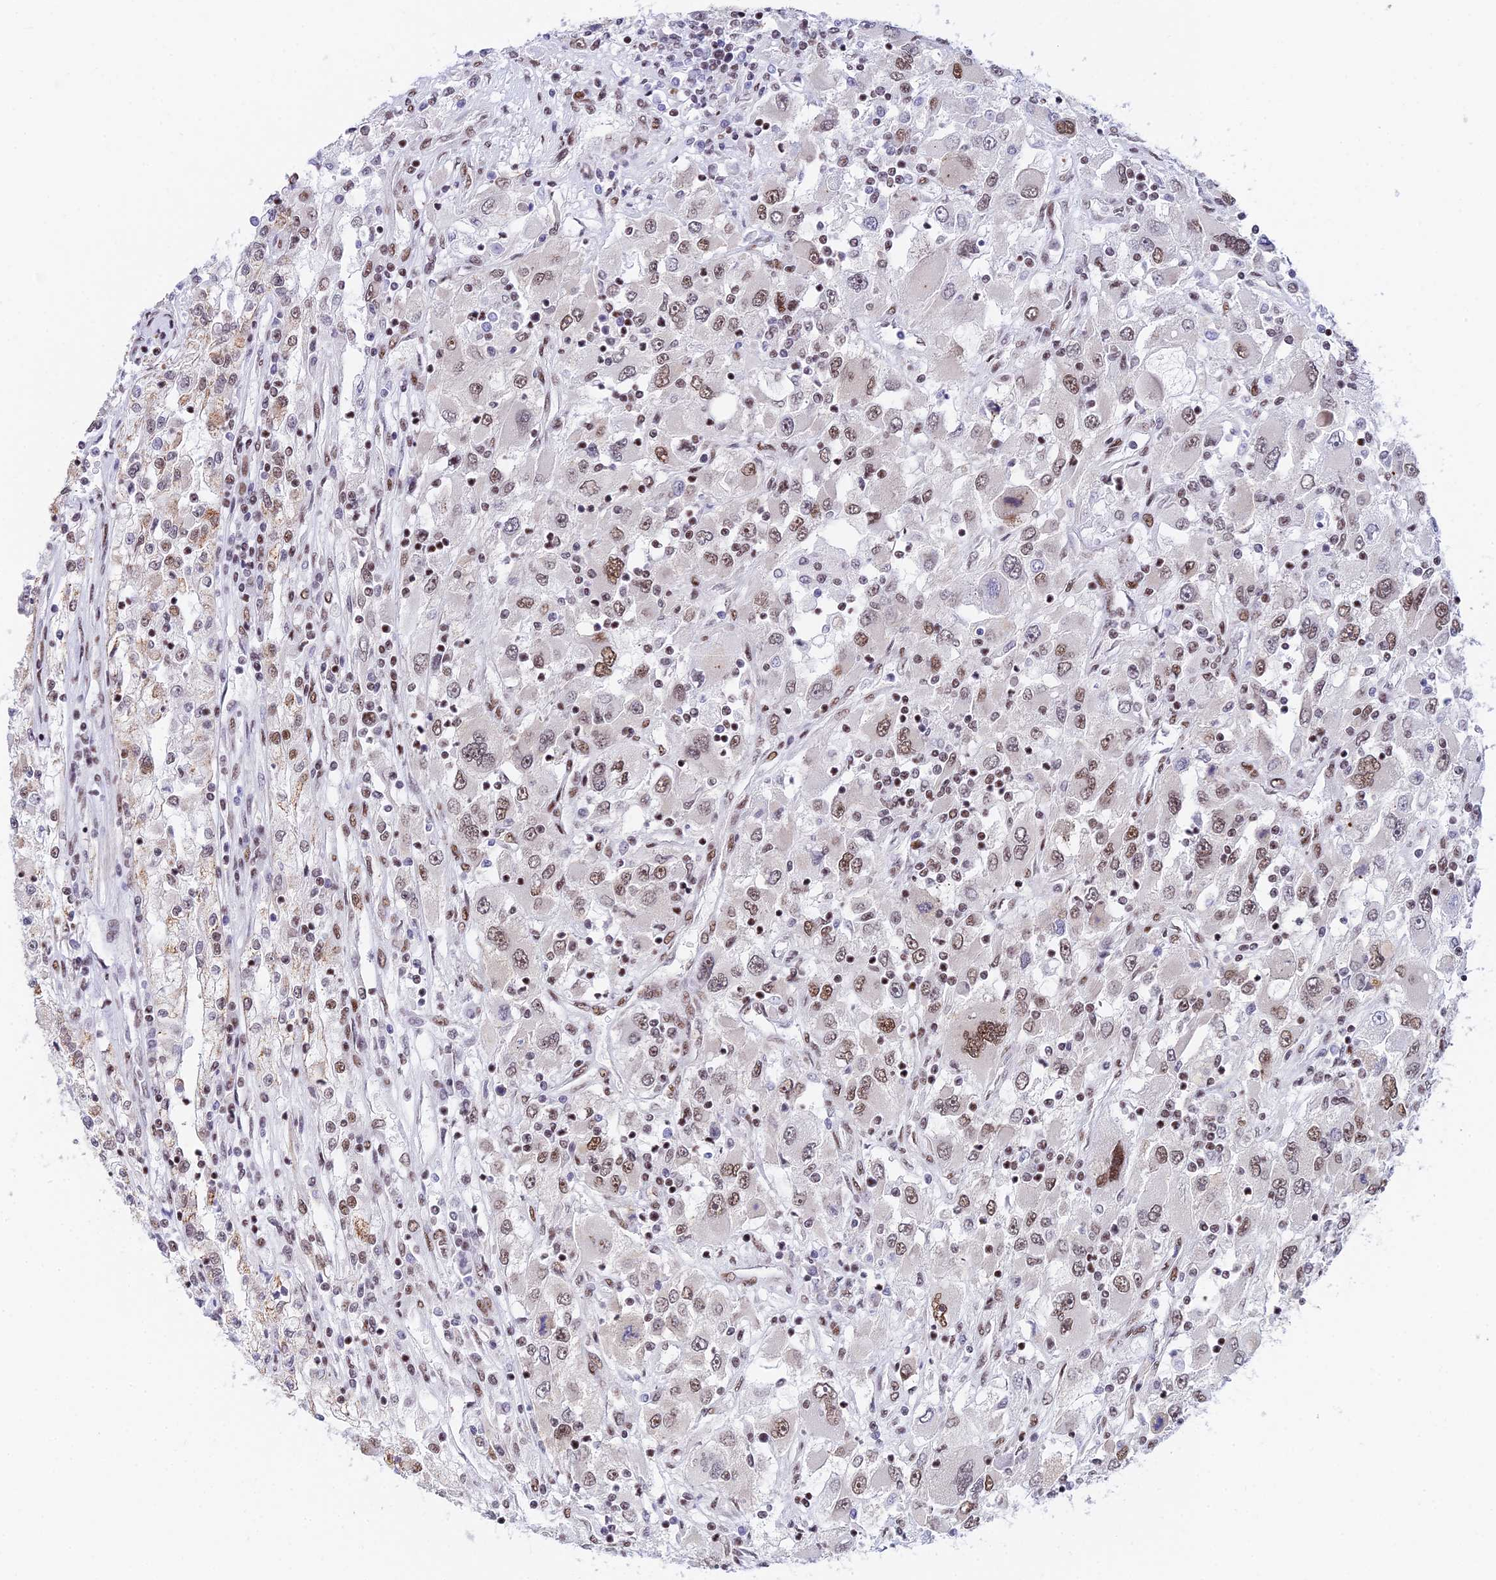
{"staining": {"intensity": "moderate", "quantity": "25%-75%", "location": "nuclear"}, "tissue": "renal cancer", "cell_type": "Tumor cells", "image_type": "cancer", "snomed": [{"axis": "morphology", "description": "Adenocarcinoma, NOS"}, {"axis": "topography", "description": "Kidney"}], "caption": "Adenocarcinoma (renal) was stained to show a protein in brown. There is medium levels of moderate nuclear staining in approximately 25%-75% of tumor cells.", "gene": "USP22", "patient": {"sex": "female", "age": 52}}